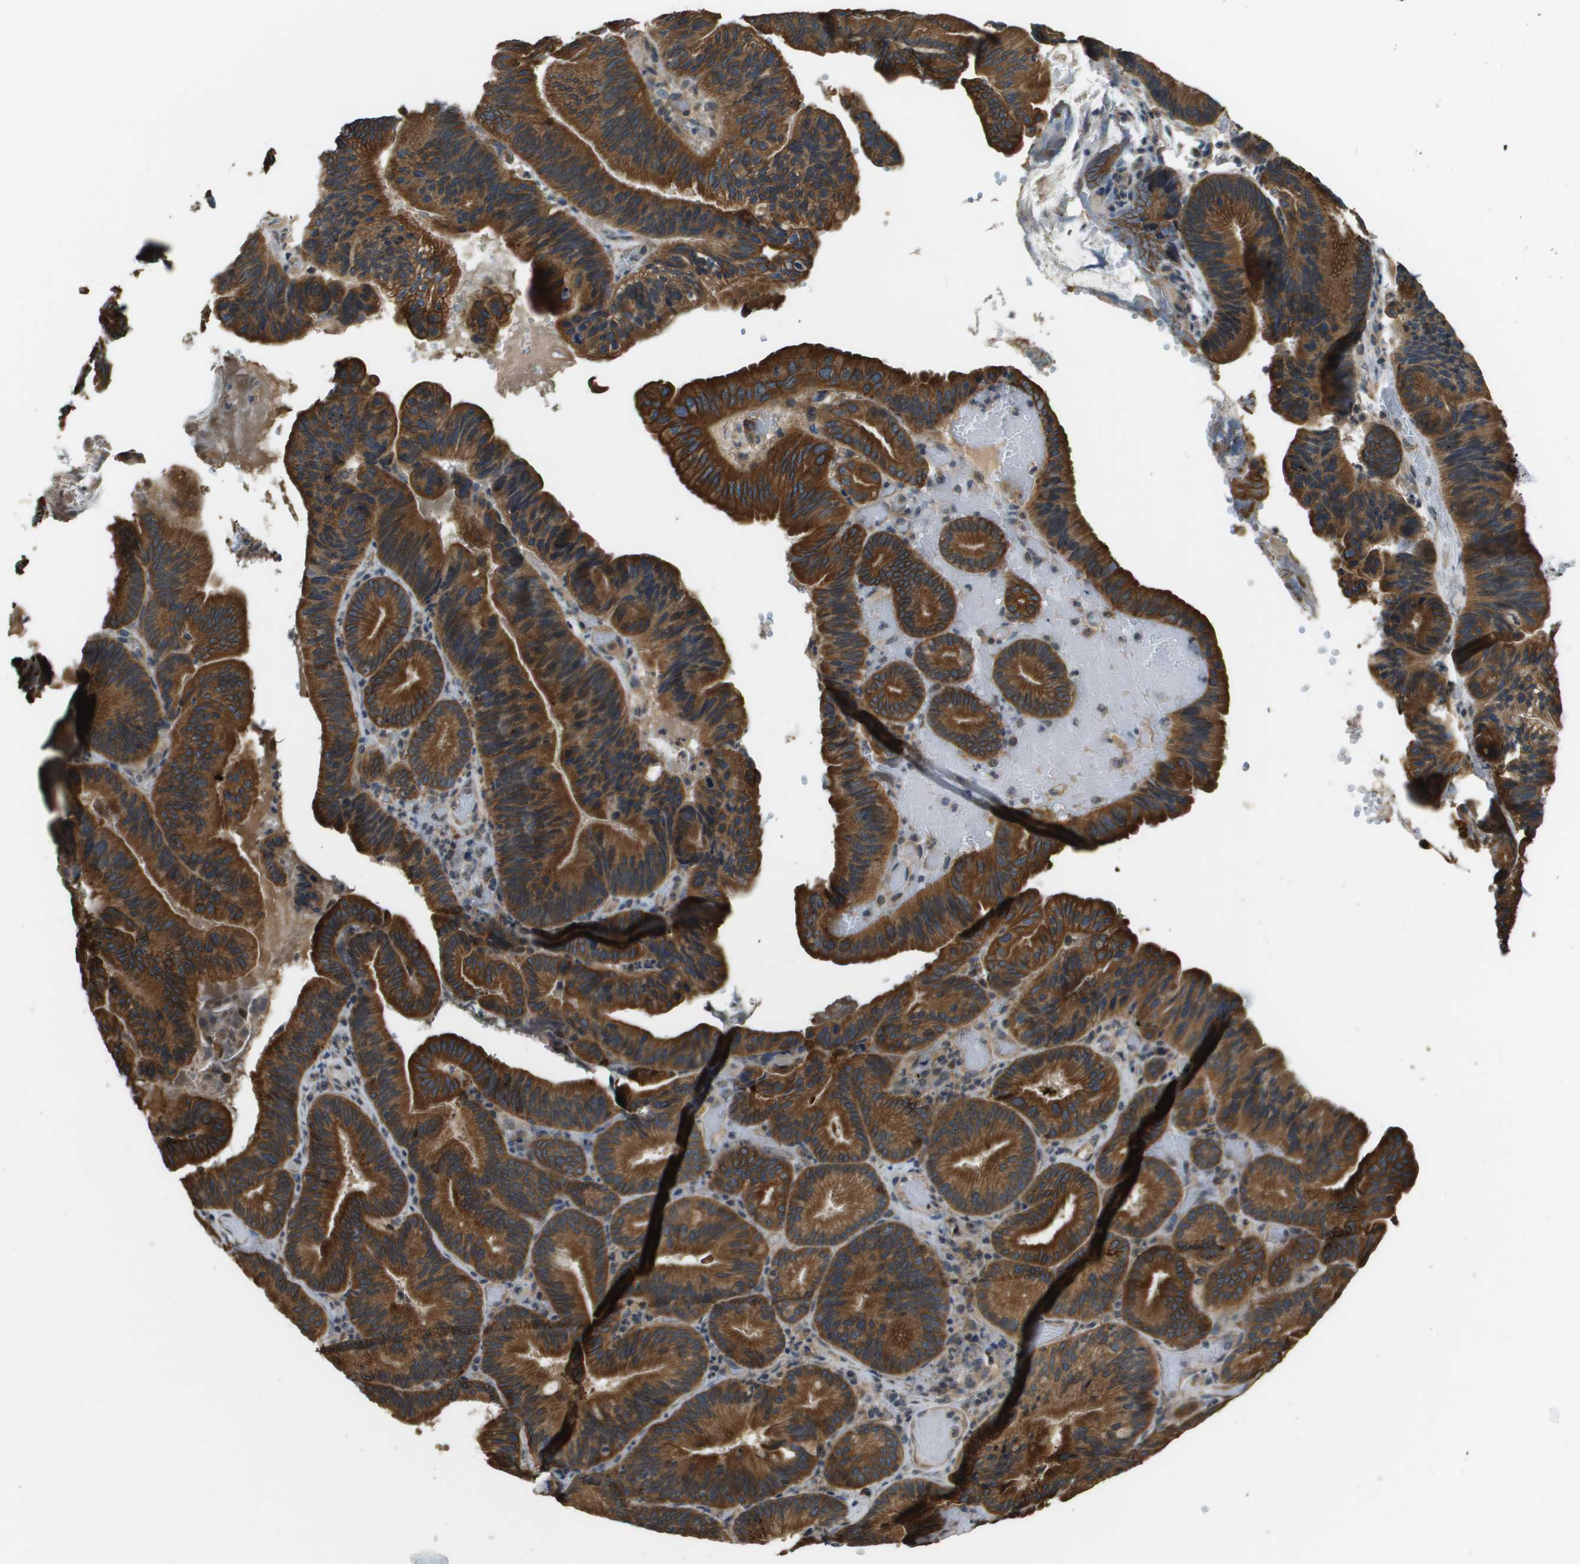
{"staining": {"intensity": "strong", "quantity": ">75%", "location": "cytoplasmic/membranous"}, "tissue": "pancreatic cancer", "cell_type": "Tumor cells", "image_type": "cancer", "snomed": [{"axis": "morphology", "description": "Adenocarcinoma, NOS"}, {"axis": "topography", "description": "Pancreas"}], "caption": "Immunohistochemical staining of human pancreatic adenocarcinoma demonstrates high levels of strong cytoplasmic/membranous protein expression in about >75% of tumor cells. The staining was performed using DAB to visualize the protein expression in brown, while the nuclei were stained in blue with hematoxylin (Magnification: 20x).", "gene": "CDKN2C", "patient": {"sex": "male", "age": 82}}